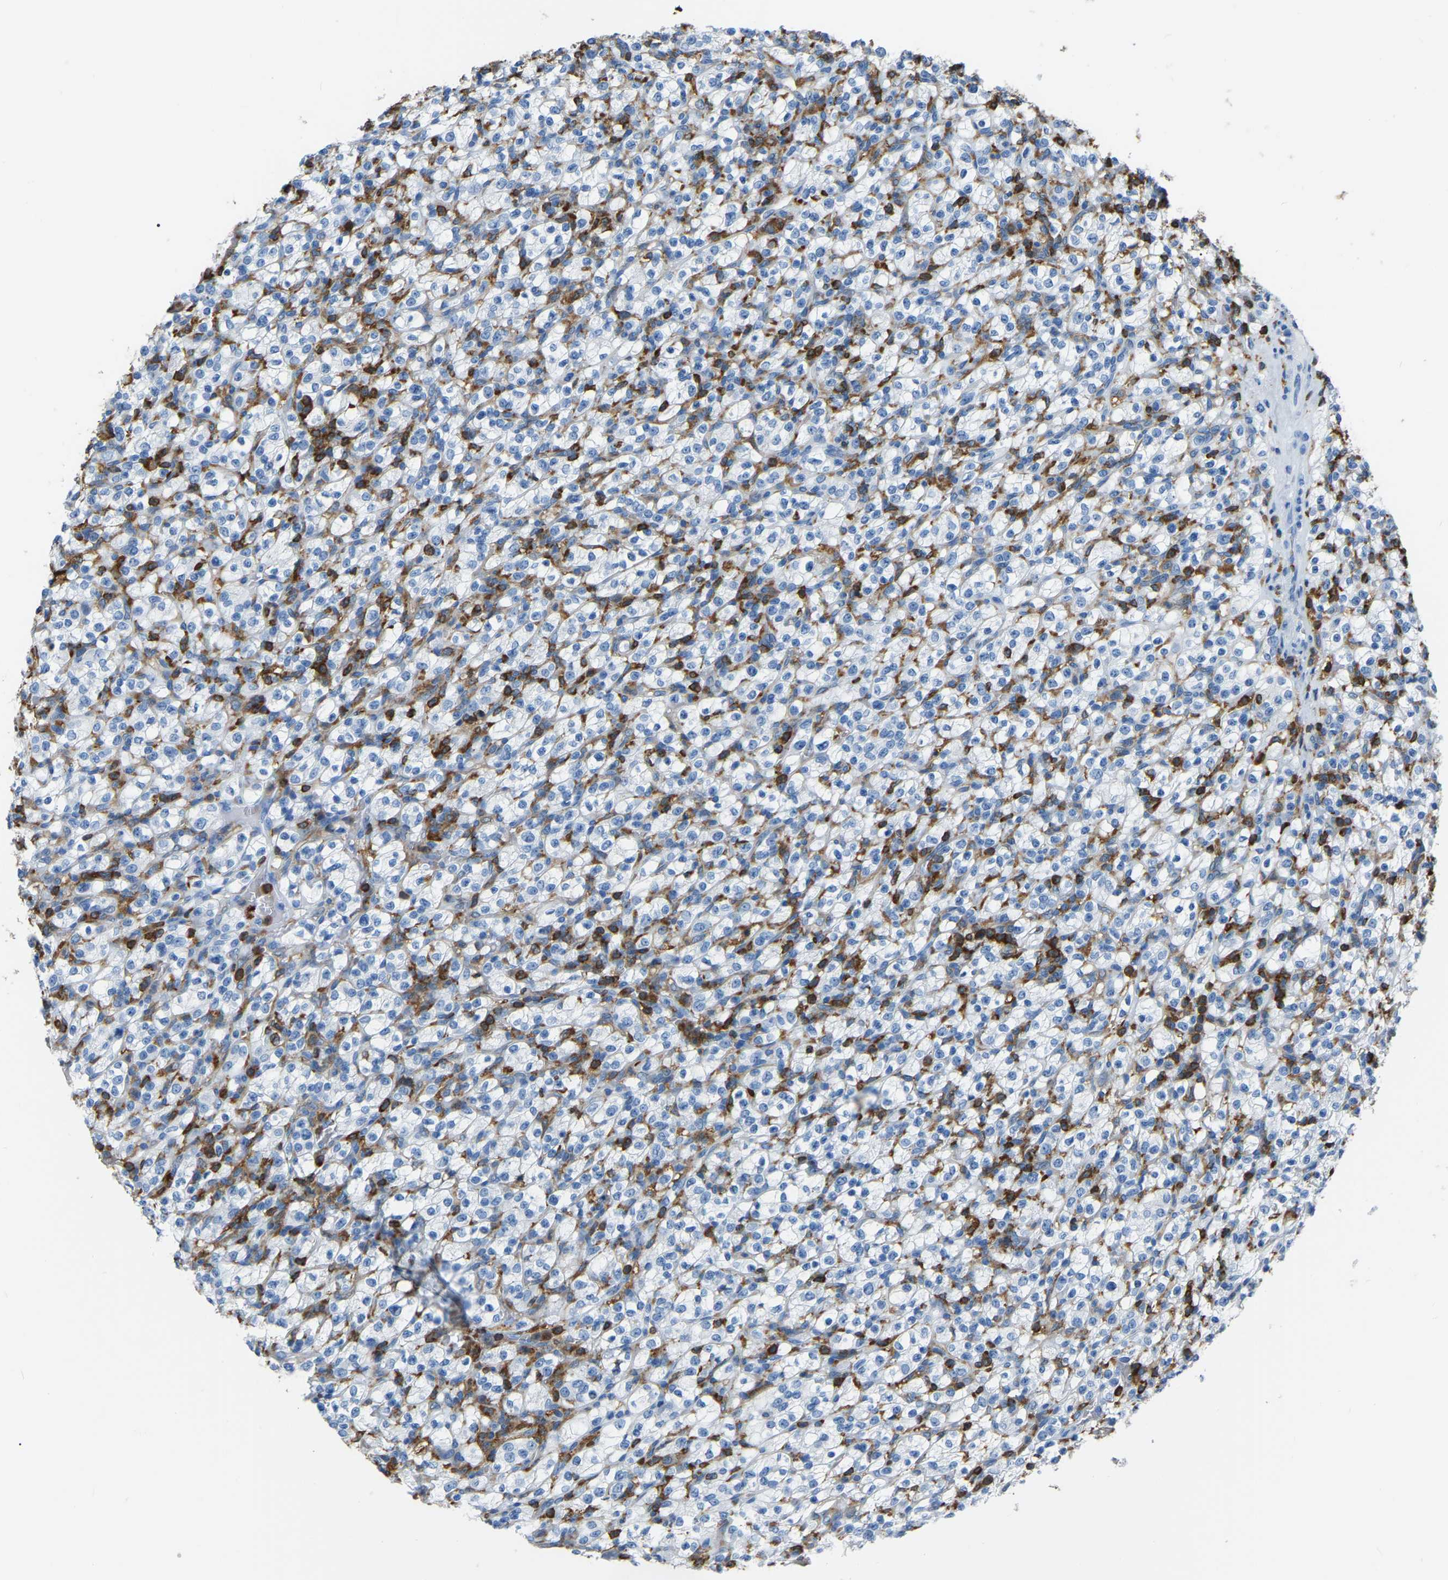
{"staining": {"intensity": "moderate", "quantity": "<25%", "location": "cytoplasmic/membranous"}, "tissue": "renal cancer", "cell_type": "Tumor cells", "image_type": "cancer", "snomed": [{"axis": "morphology", "description": "Normal tissue, NOS"}, {"axis": "morphology", "description": "Adenocarcinoma, NOS"}, {"axis": "topography", "description": "Kidney"}], "caption": "The immunohistochemical stain highlights moderate cytoplasmic/membranous expression in tumor cells of adenocarcinoma (renal) tissue.", "gene": "ARHGAP45", "patient": {"sex": "female", "age": 72}}